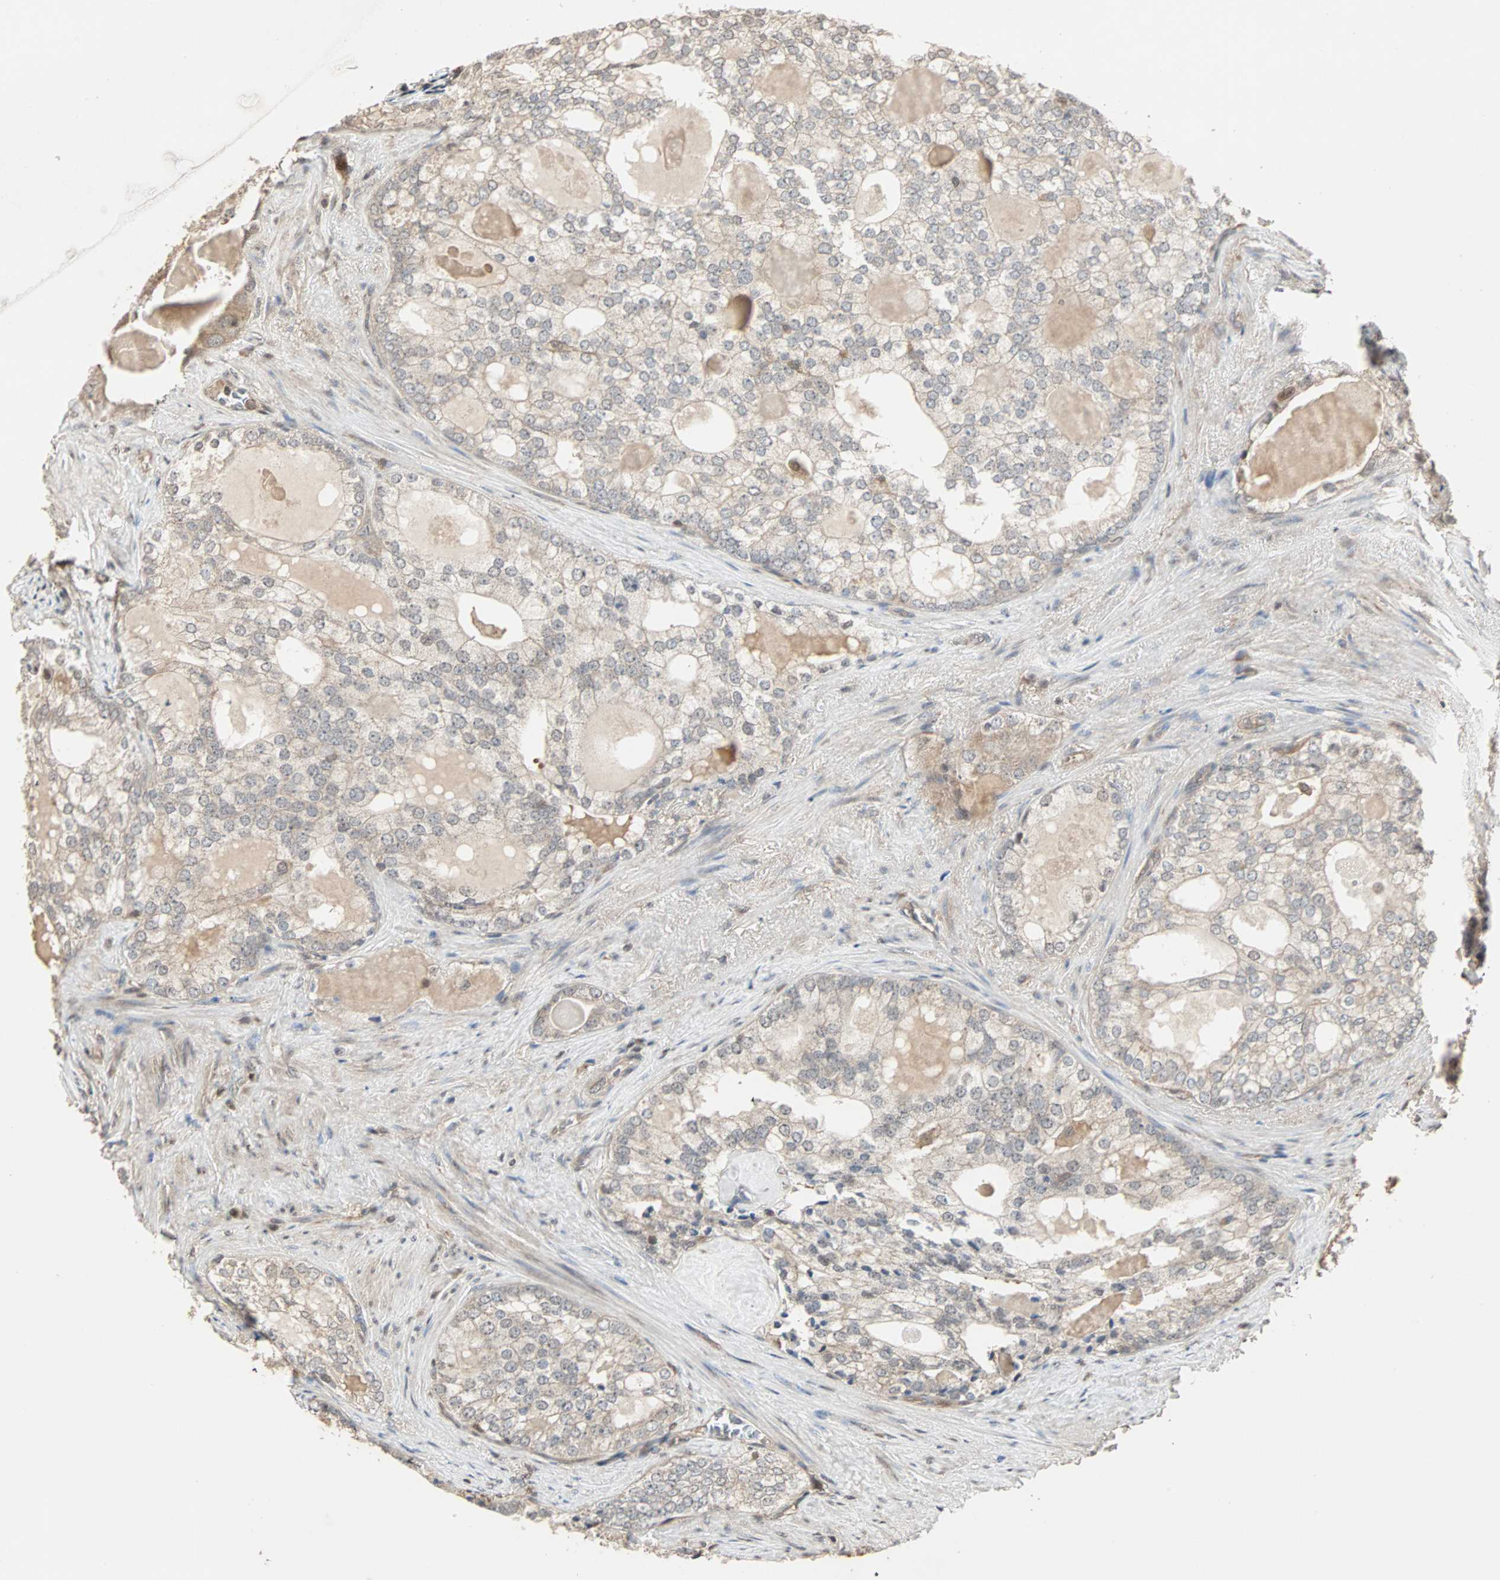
{"staining": {"intensity": "weak", "quantity": ">75%", "location": "cytoplasmic/membranous"}, "tissue": "prostate cancer", "cell_type": "Tumor cells", "image_type": "cancer", "snomed": [{"axis": "morphology", "description": "Adenocarcinoma, High grade"}, {"axis": "topography", "description": "Prostate"}], "caption": "Immunohistochemical staining of adenocarcinoma (high-grade) (prostate) demonstrates weak cytoplasmic/membranous protein positivity in about >75% of tumor cells.", "gene": "DRG2", "patient": {"sex": "male", "age": 66}}